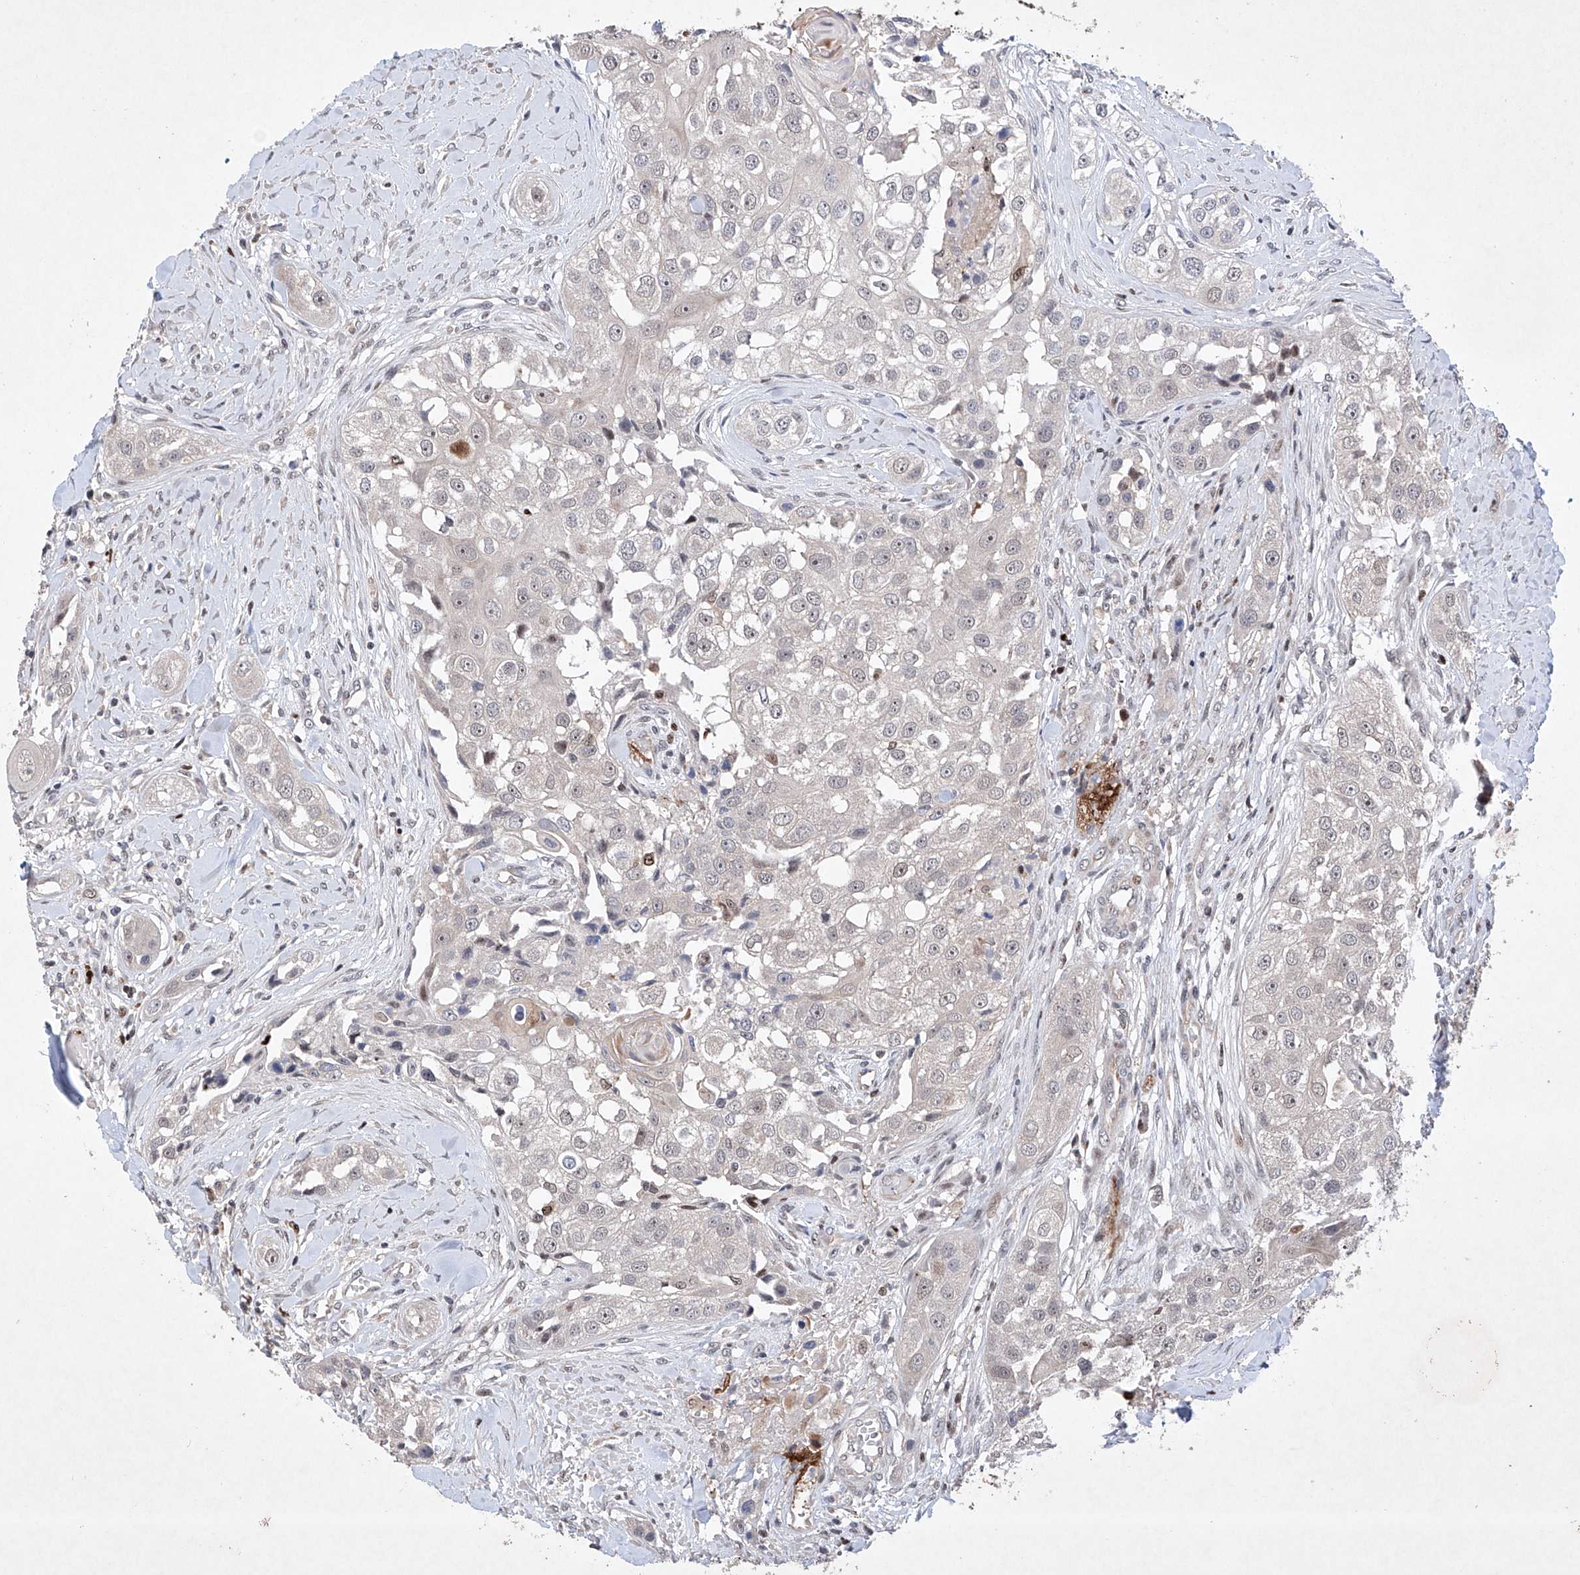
{"staining": {"intensity": "weak", "quantity": "<25%", "location": "cytoplasmic/membranous"}, "tissue": "head and neck cancer", "cell_type": "Tumor cells", "image_type": "cancer", "snomed": [{"axis": "morphology", "description": "Normal tissue, NOS"}, {"axis": "morphology", "description": "Squamous cell carcinoma, NOS"}, {"axis": "topography", "description": "Skeletal muscle"}, {"axis": "topography", "description": "Head-Neck"}], "caption": "High magnification brightfield microscopy of squamous cell carcinoma (head and neck) stained with DAB (3,3'-diaminobenzidine) (brown) and counterstained with hematoxylin (blue): tumor cells show no significant staining.", "gene": "AFG1L", "patient": {"sex": "male", "age": 51}}